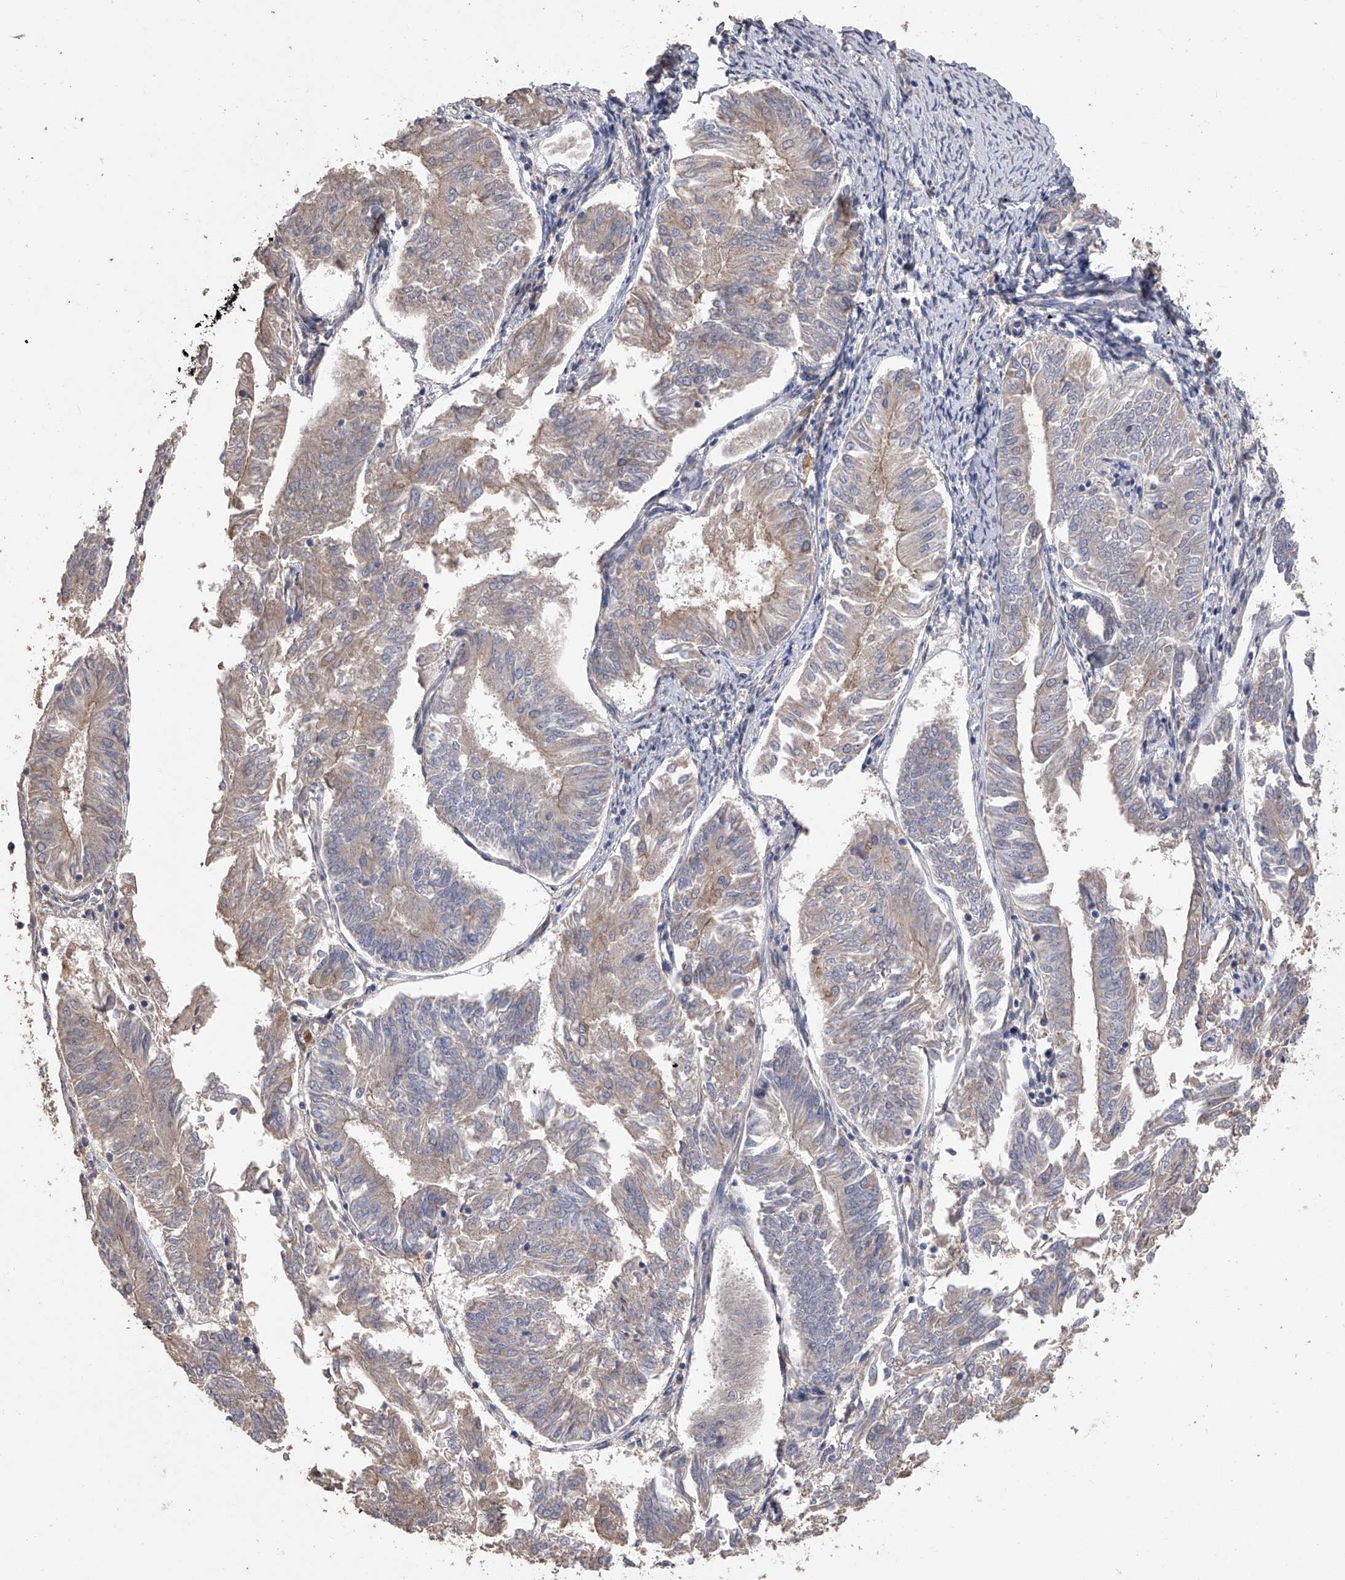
{"staining": {"intensity": "weak", "quantity": "<25%", "location": "cytoplasmic/membranous"}, "tissue": "endometrial cancer", "cell_type": "Tumor cells", "image_type": "cancer", "snomed": [{"axis": "morphology", "description": "Adenocarcinoma, NOS"}, {"axis": "topography", "description": "Endometrium"}], "caption": "The photomicrograph demonstrates no staining of tumor cells in endometrial cancer. (Brightfield microscopy of DAB immunohistochemistry (IHC) at high magnification).", "gene": "ZNF343", "patient": {"sex": "female", "age": 58}}